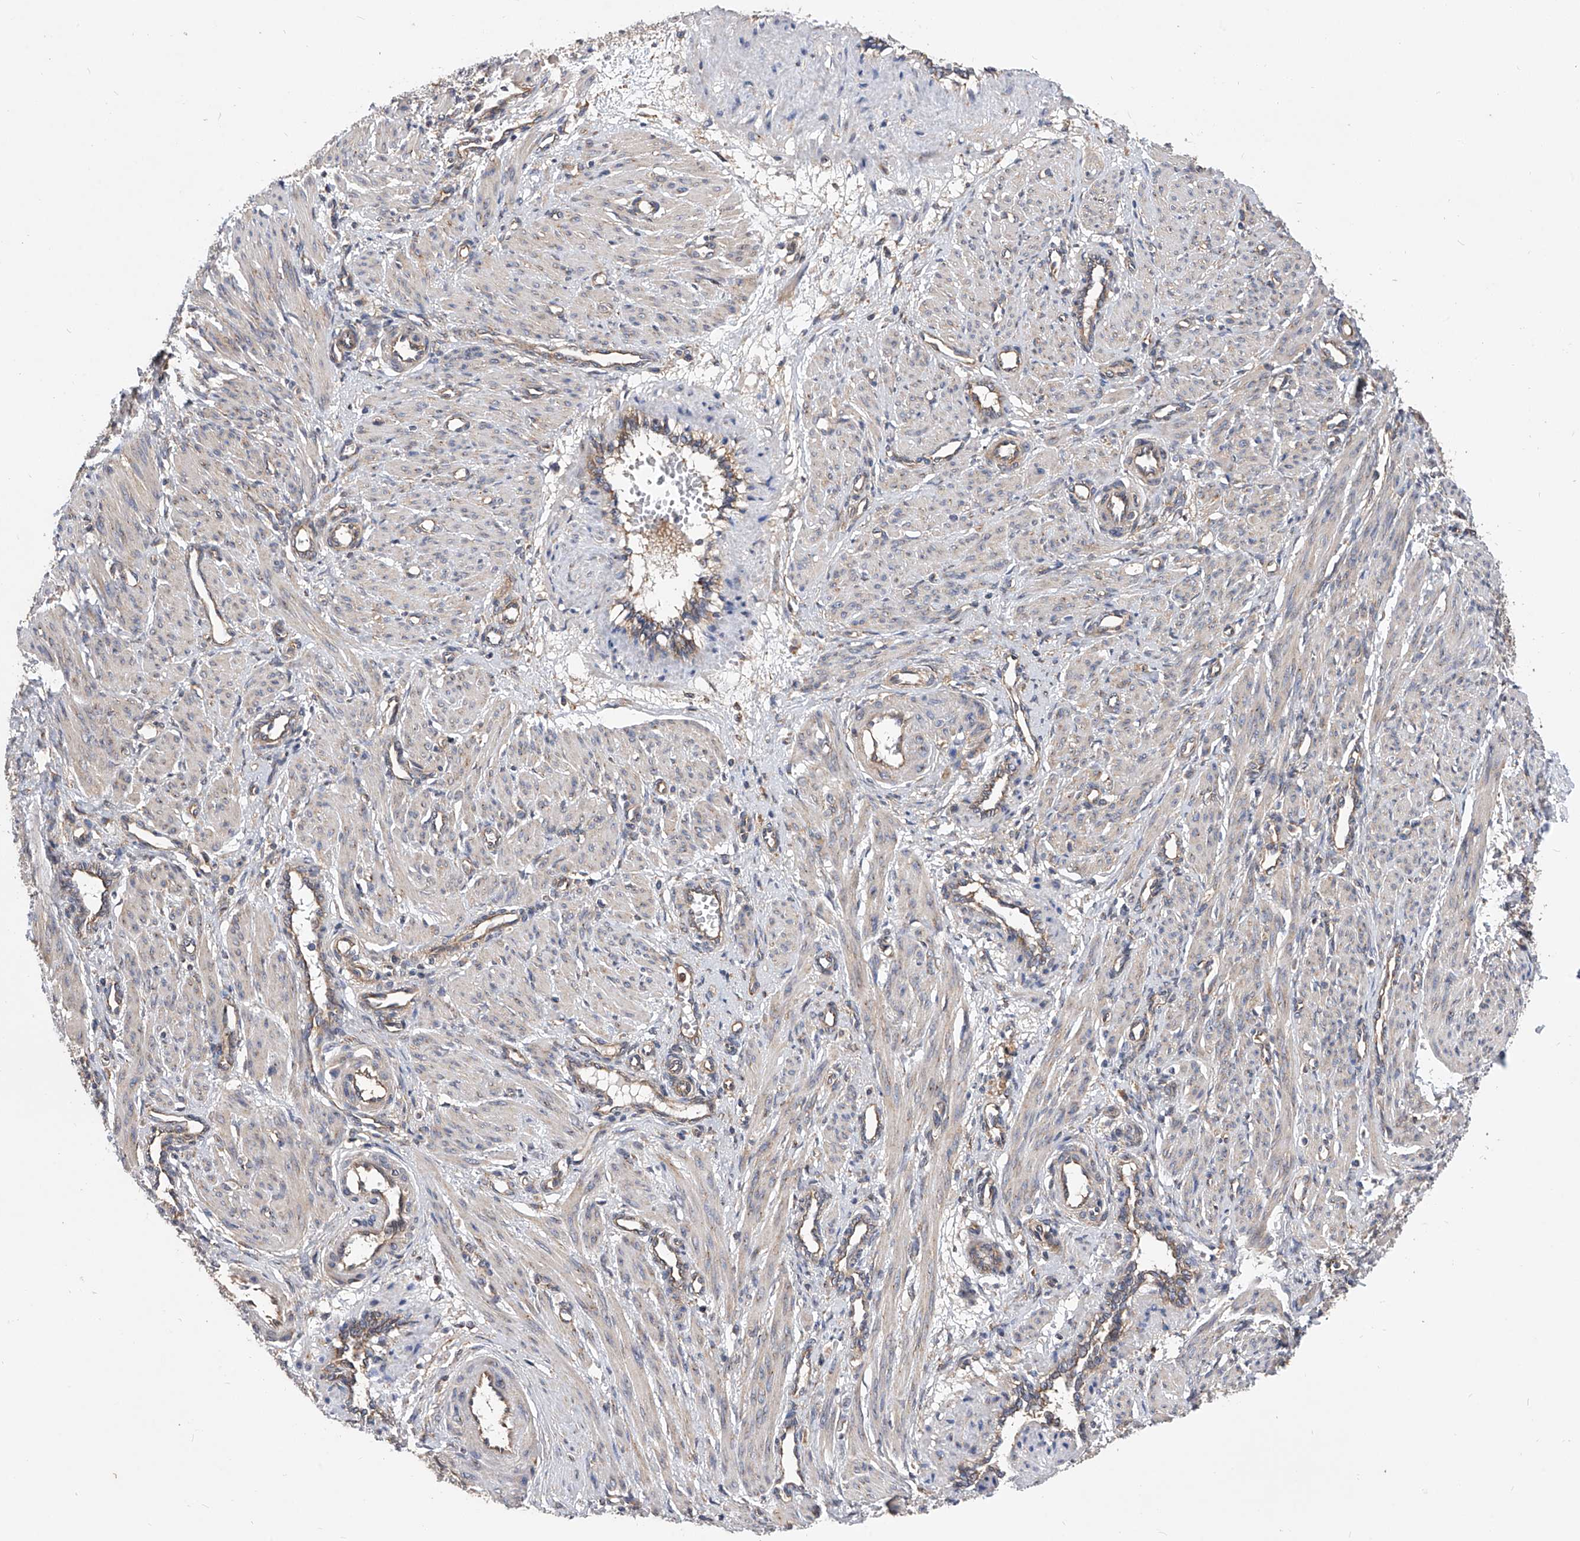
{"staining": {"intensity": "weak", "quantity": "<25%", "location": "cytoplasmic/membranous"}, "tissue": "smooth muscle", "cell_type": "Smooth muscle cells", "image_type": "normal", "snomed": [{"axis": "morphology", "description": "Normal tissue, NOS"}, {"axis": "topography", "description": "Endometrium"}], "caption": "High magnification brightfield microscopy of benign smooth muscle stained with DAB (3,3'-diaminobenzidine) (brown) and counterstained with hematoxylin (blue): smooth muscle cells show no significant expression. (Brightfield microscopy of DAB IHC at high magnification).", "gene": "CFAP410", "patient": {"sex": "female", "age": 33}}